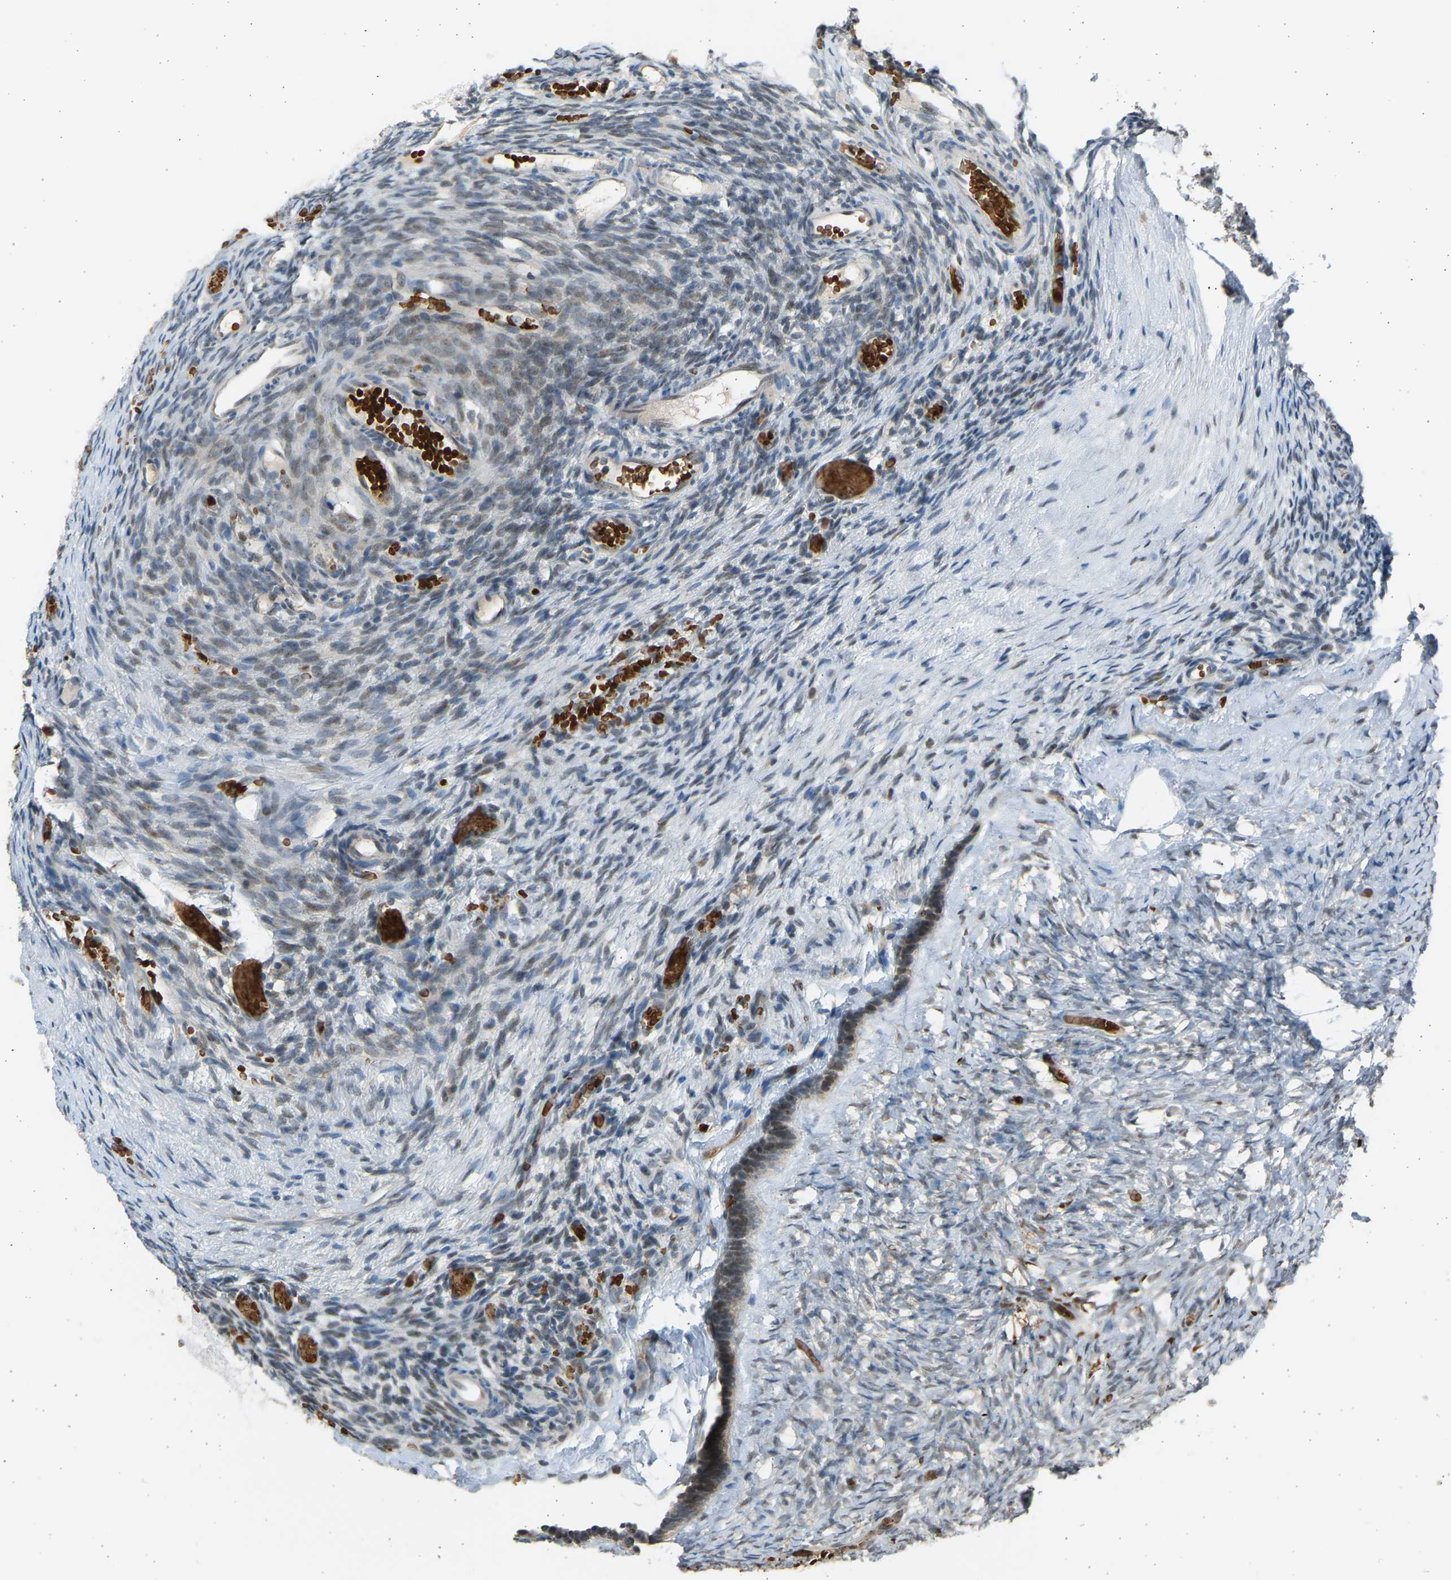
{"staining": {"intensity": "weak", "quantity": "<25%", "location": "nuclear"}, "tissue": "ovary", "cell_type": "Follicle cells", "image_type": "normal", "snomed": [{"axis": "morphology", "description": "Normal tissue, NOS"}, {"axis": "topography", "description": "Ovary"}], "caption": "Ovary stained for a protein using immunohistochemistry (IHC) displays no staining follicle cells.", "gene": "BIRC2", "patient": {"sex": "female", "age": 35}}